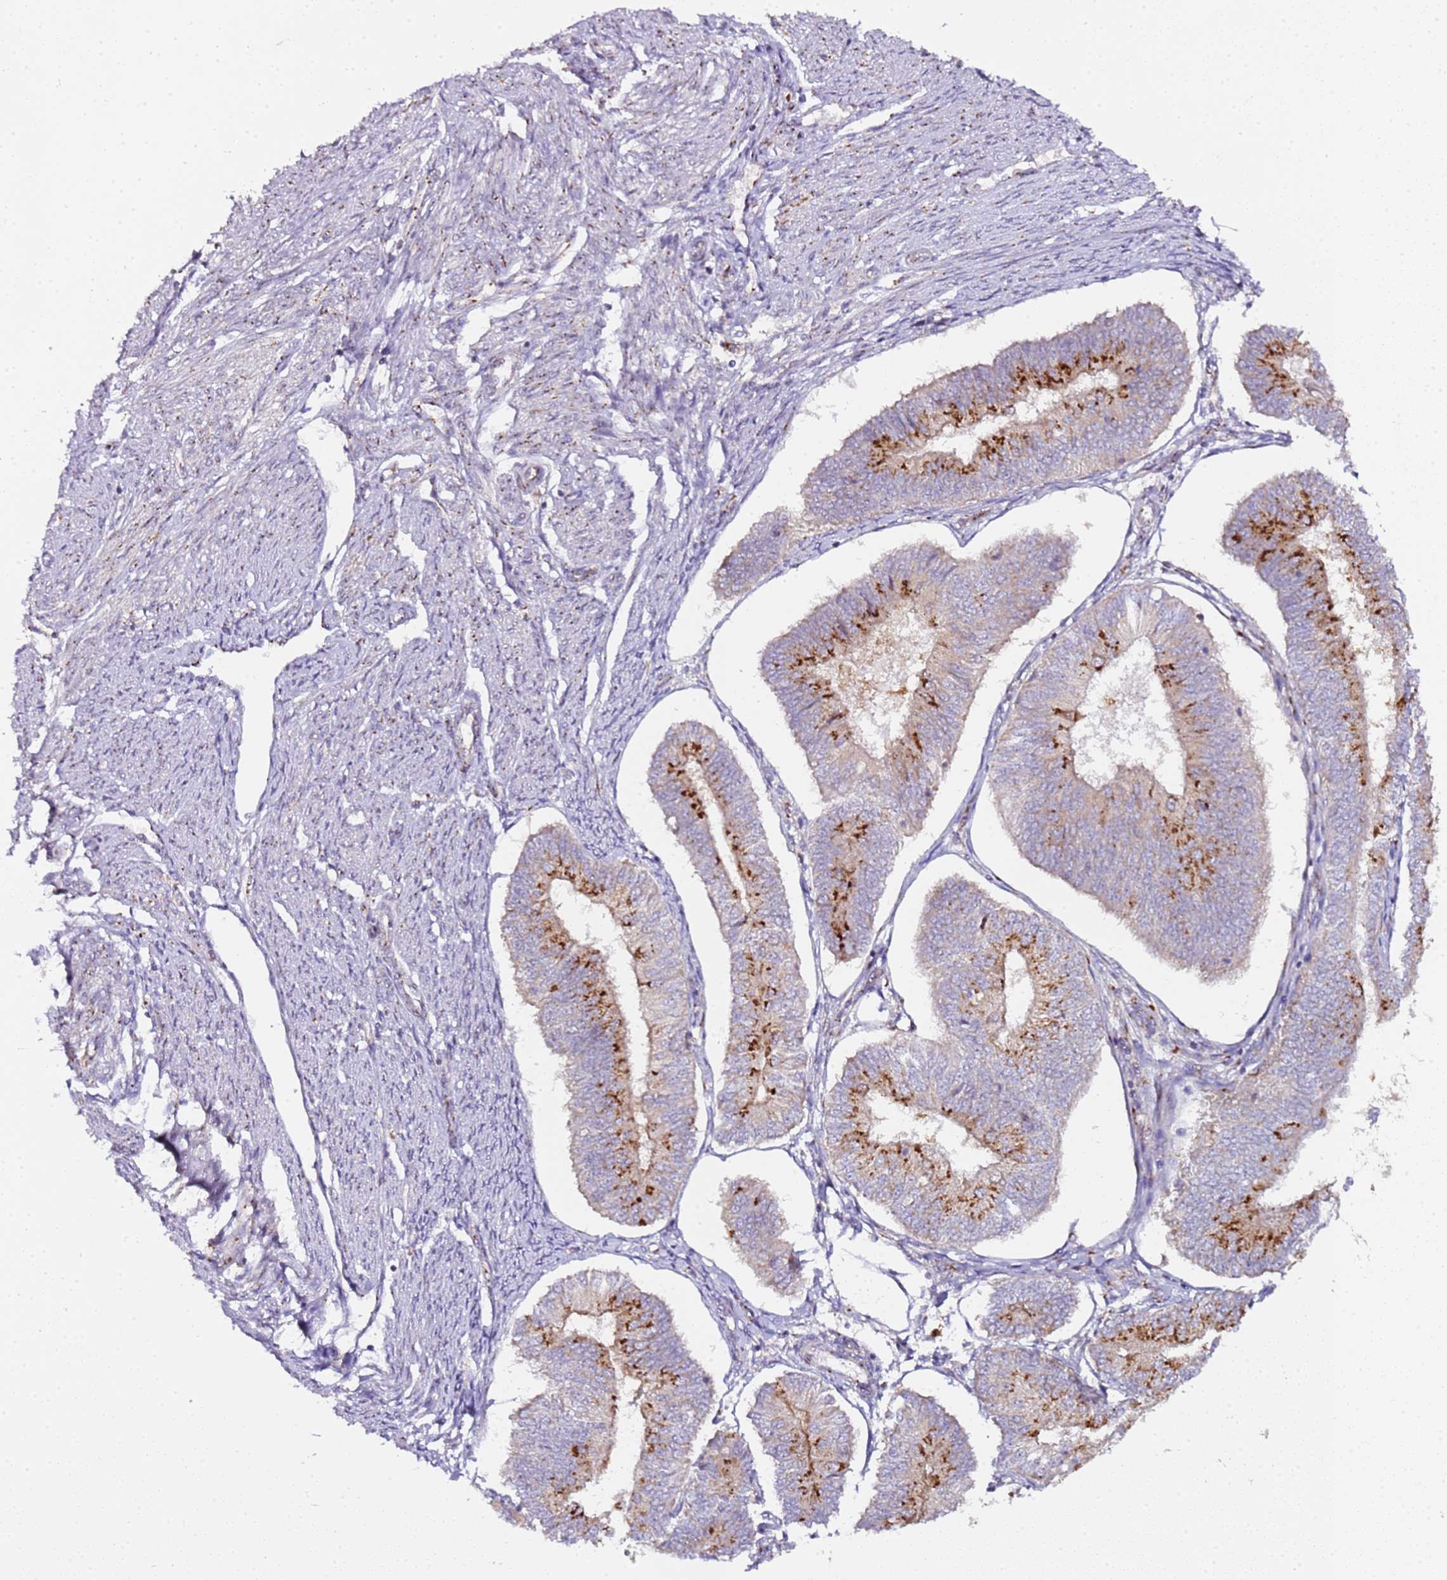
{"staining": {"intensity": "strong", "quantity": "<25%", "location": "cytoplasmic/membranous"}, "tissue": "endometrial cancer", "cell_type": "Tumor cells", "image_type": "cancer", "snomed": [{"axis": "morphology", "description": "Adenocarcinoma, NOS"}, {"axis": "topography", "description": "Endometrium"}], "caption": "IHC image of endometrial cancer (adenocarcinoma) stained for a protein (brown), which demonstrates medium levels of strong cytoplasmic/membranous staining in approximately <25% of tumor cells.", "gene": "MRPL49", "patient": {"sex": "female", "age": 58}}